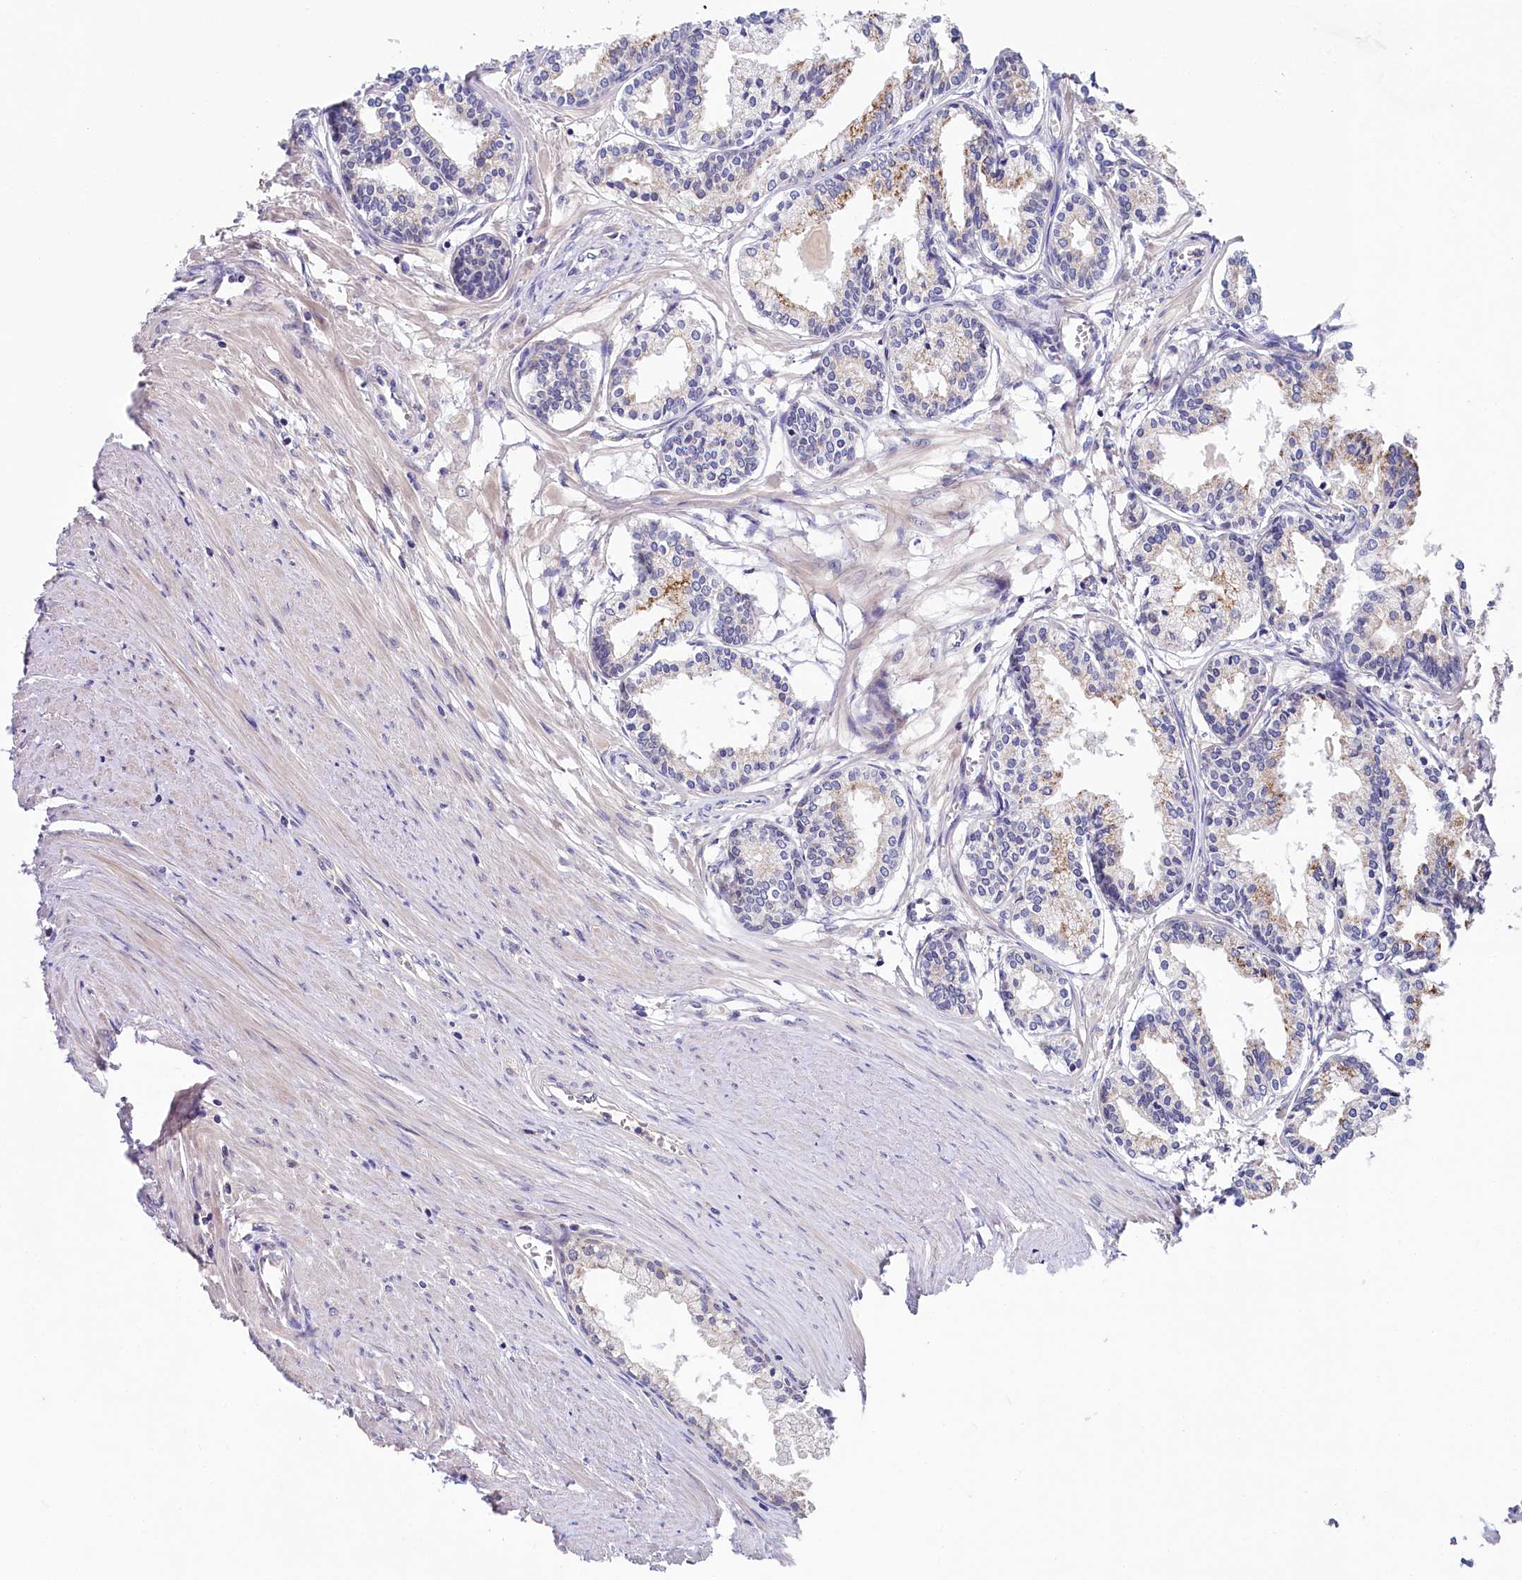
{"staining": {"intensity": "moderate", "quantity": "<25%", "location": "cytoplasmic/membranous"}, "tissue": "prostate cancer", "cell_type": "Tumor cells", "image_type": "cancer", "snomed": [{"axis": "morphology", "description": "Adenocarcinoma, High grade"}, {"axis": "topography", "description": "Prostate"}], "caption": "A low amount of moderate cytoplasmic/membranous staining is appreciated in approximately <25% of tumor cells in adenocarcinoma (high-grade) (prostate) tissue. The staining is performed using DAB brown chromogen to label protein expression. The nuclei are counter-stained blue using hematoxylin.", "gene": "SPINK9", "patient": {"sex": "male", "age": 68}}